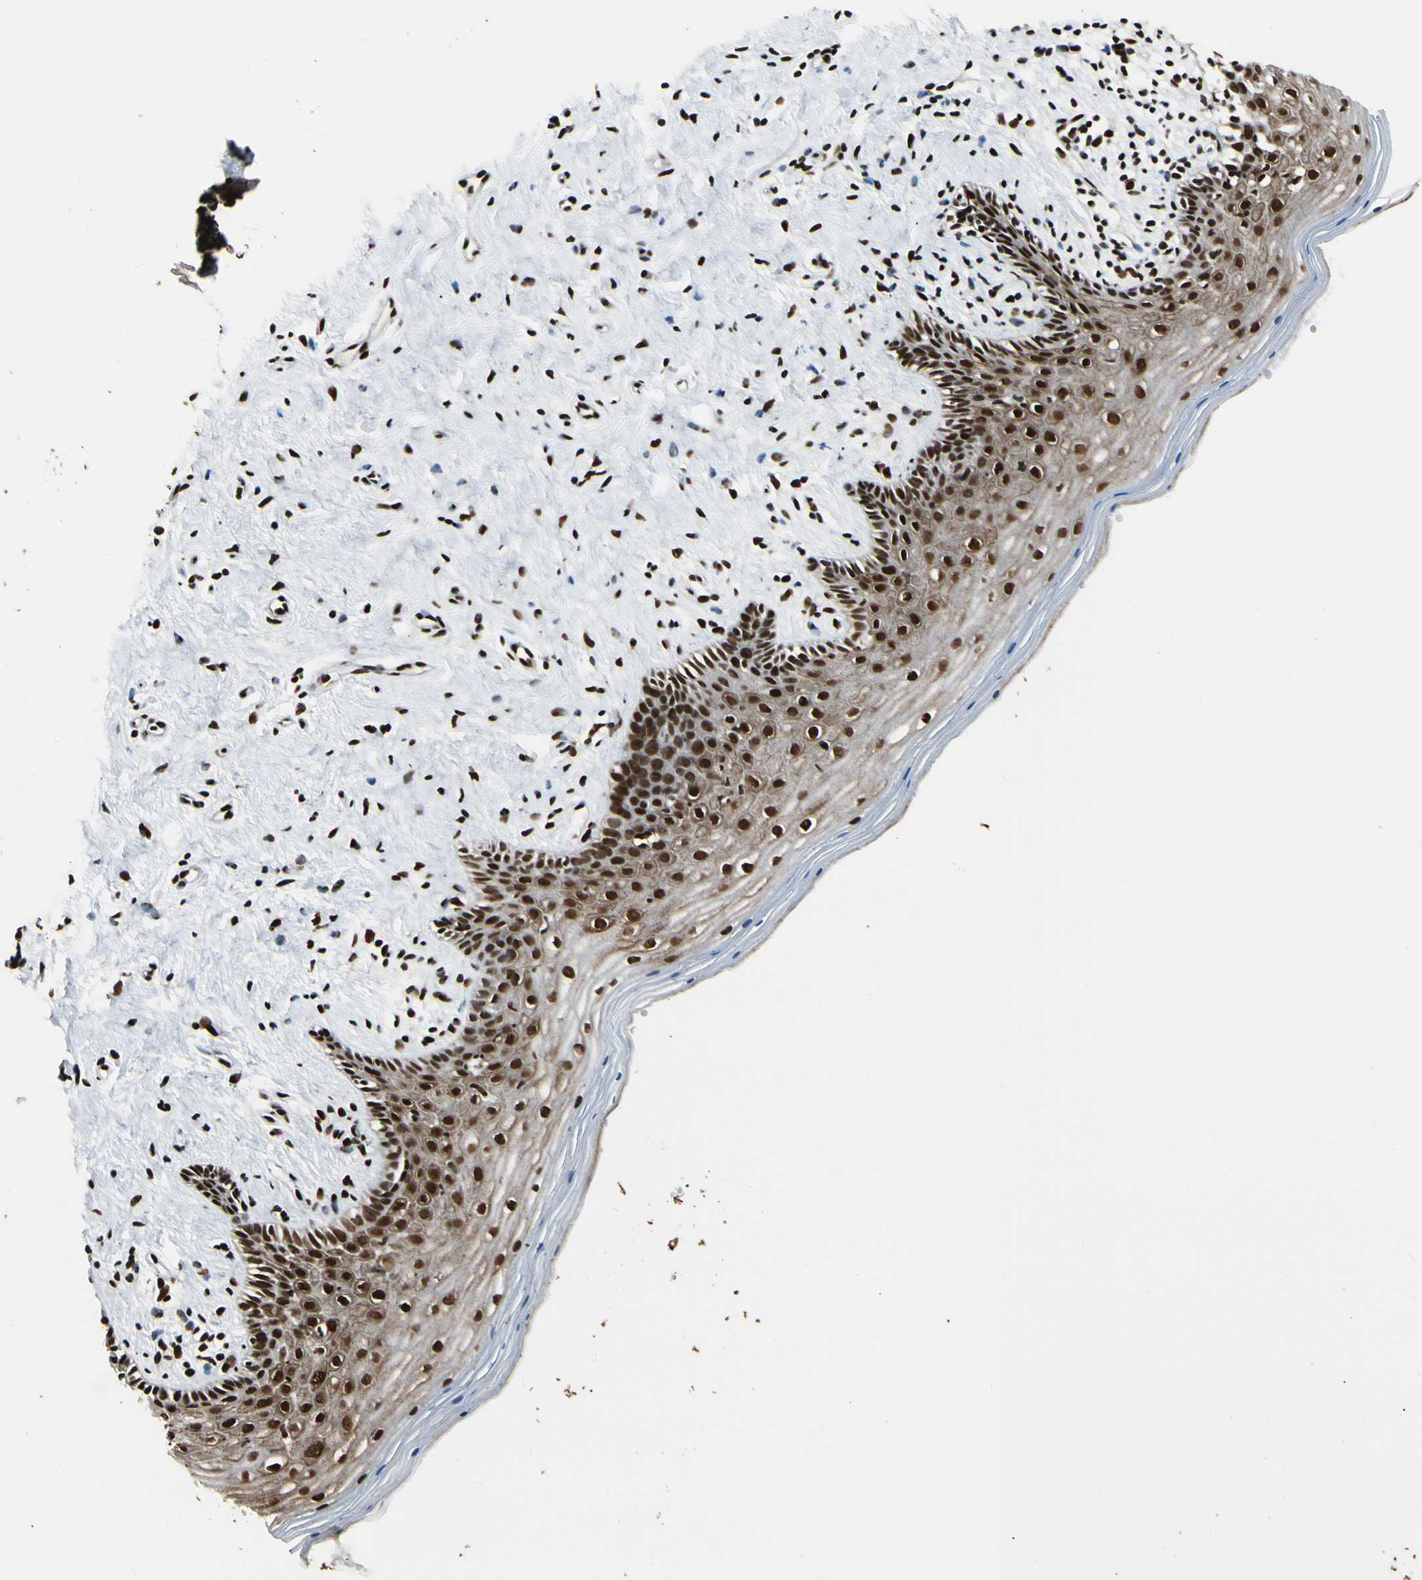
{"staining": {"intensity": "strong", "quantity": ">75%", "location": "cytoplasmic/membranous,nuclear"}, "tissue": "vagina", "cell_type": "Squamous epithelial cells", "image_type": "normal", "snomed": [{"axis": "morphology", "description": "Normal tissue, NOS"}, {"axis": "topography", "description": "Vagina"}], "caption": "IHC image of normal vagina: human vagina stained using IHC reveals high levels of strong protein expression localized specifically in the cytoplasmic/membranous,nuclear of squamous epithelial cells, appearing as a cytoplasmic/membranous,nuclear brown color.", "gene": "FUS", "patient": {"sex": "female", "age": 44}}